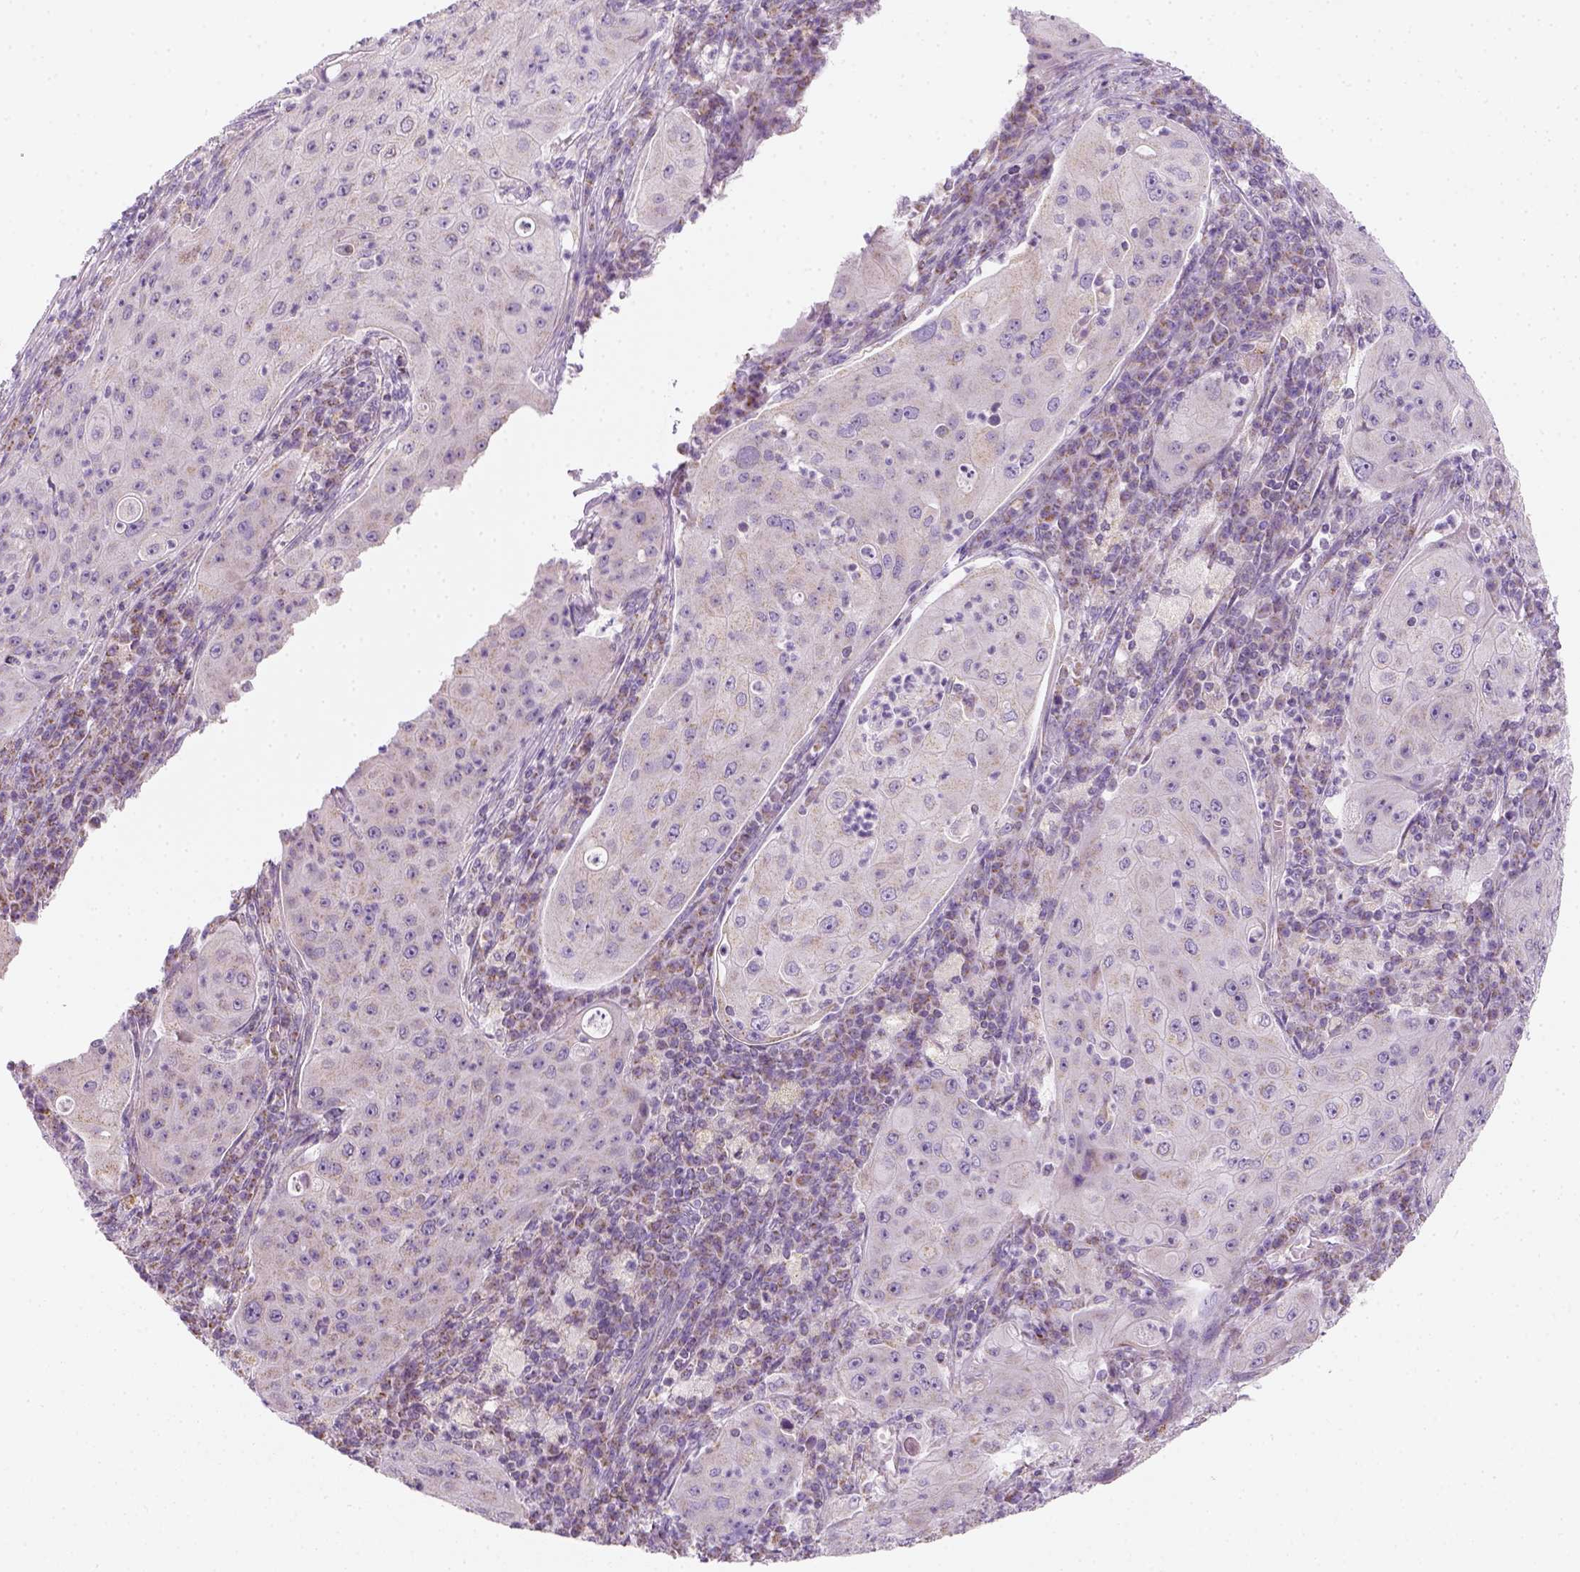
{"staining": {"intensity": "negative", "quantity": "none", "location": "none"}, "tissue": "lung cancer", "cell_type": "Tumor cells", "image_type": "cancer", "snomed": [{"axis": "morphology", "description": "Squamous cell carcinoma, NOS"}, {"axis": "topography", "description": "Lung"}], "caption": "The IHC histopathology image has no significant positivity in tumor cells of lung cancer (squamous cell carcinoma) tissue.", "gene": "AWAT2", "patient": {"sex": "female", "age": 59}}